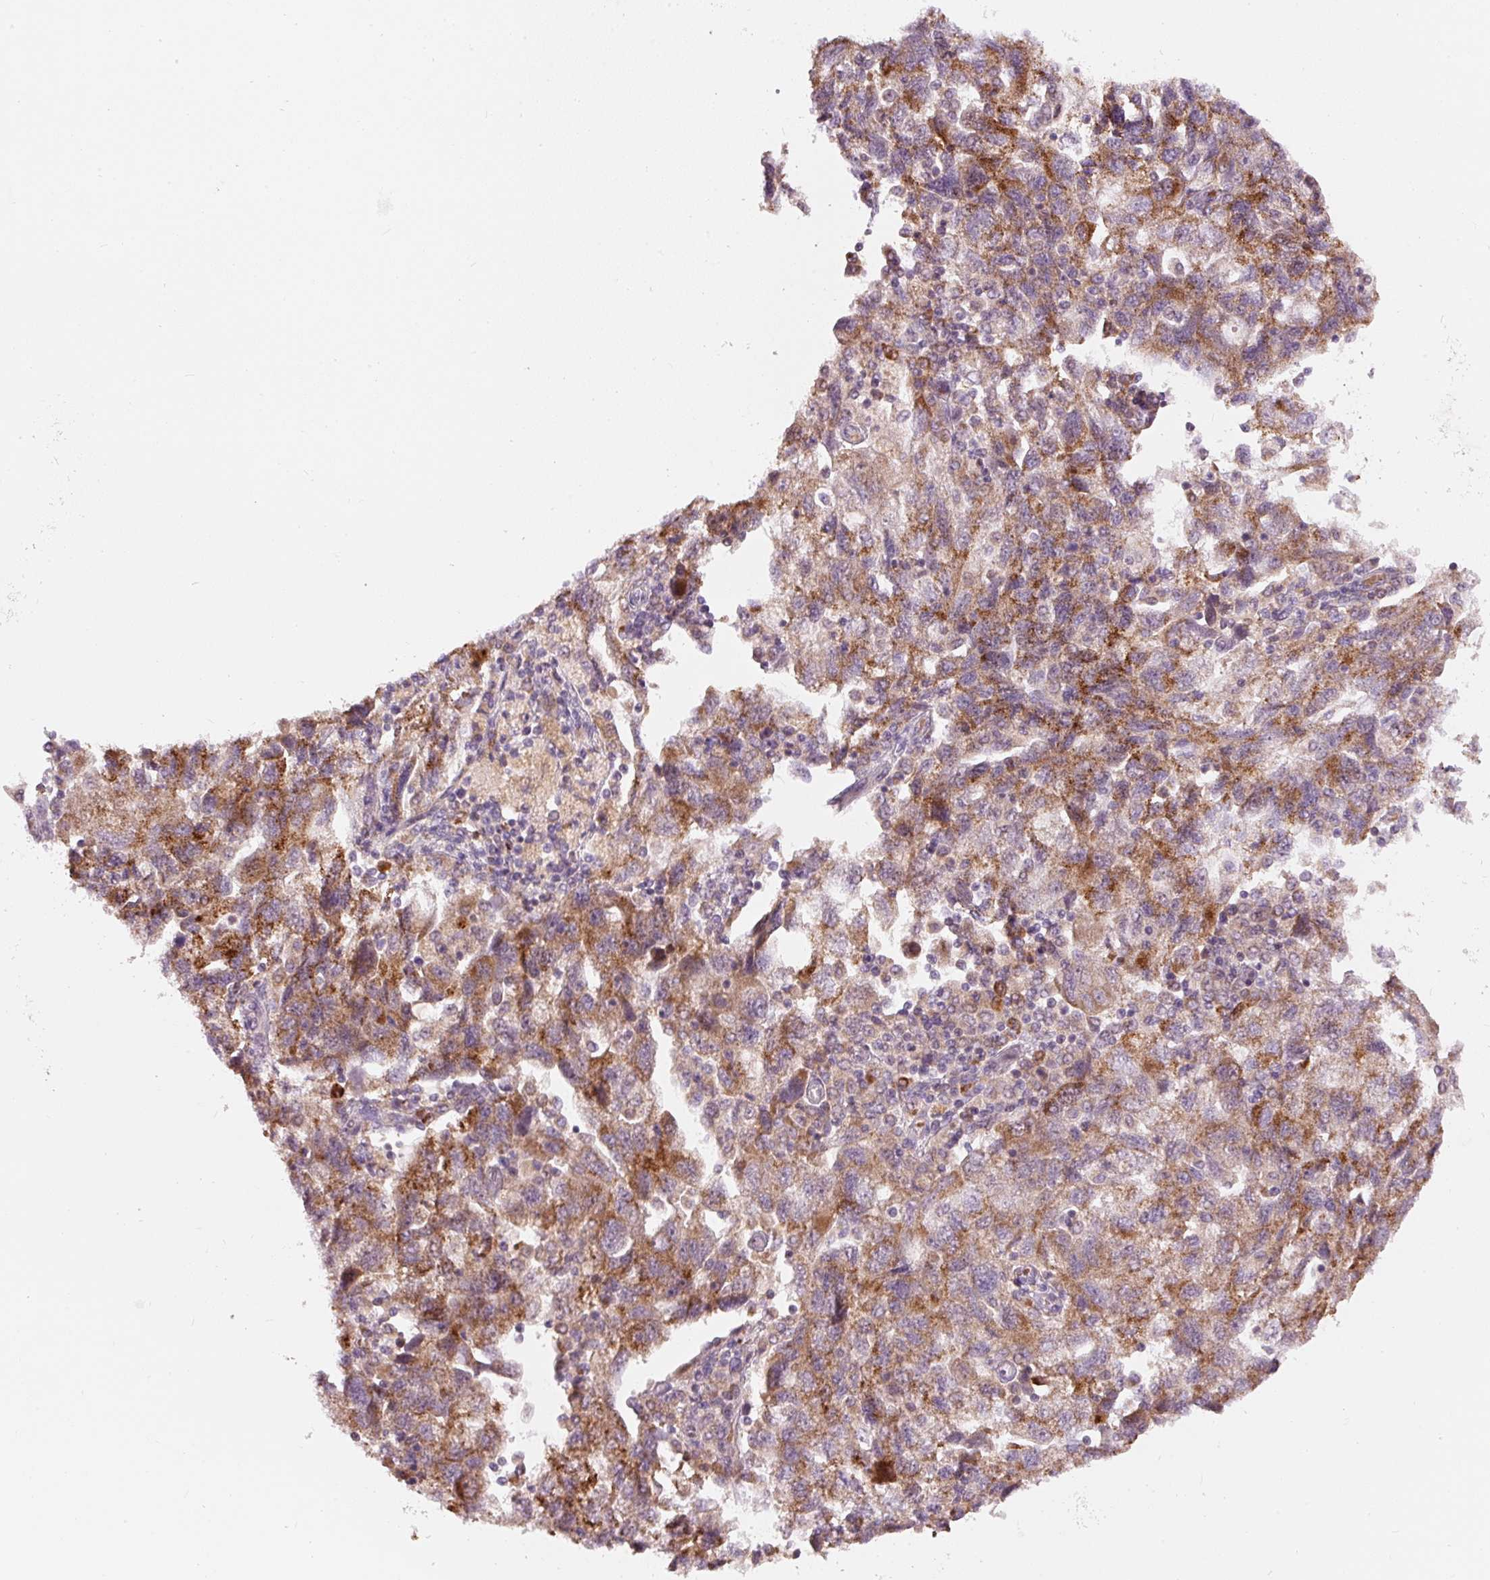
{"staining": {"intensity": "moderate", "quantity": "<25%", "location": "cytoplasmic/membranous"}, "tissue": "ovarian cancer", "cell_type": "Tumor cells", "image_type": "cancer", "snomed": [{"axis": "morphology", "description": "Carcinoma, NOS"}, {"axis": "morphology", "description": "Cystadenocarcinoma, serous, NOS"}, {"axis": "topography", "description": "Ovary"}], "caption": "Human ovarian cancer stained with a brown dye reveals moderate cytoplasmic/membranous positive staining in approximately <25% of tumor cells.", "gene": "KLHL21", "patient": {"sex": "female", "age": 69}}